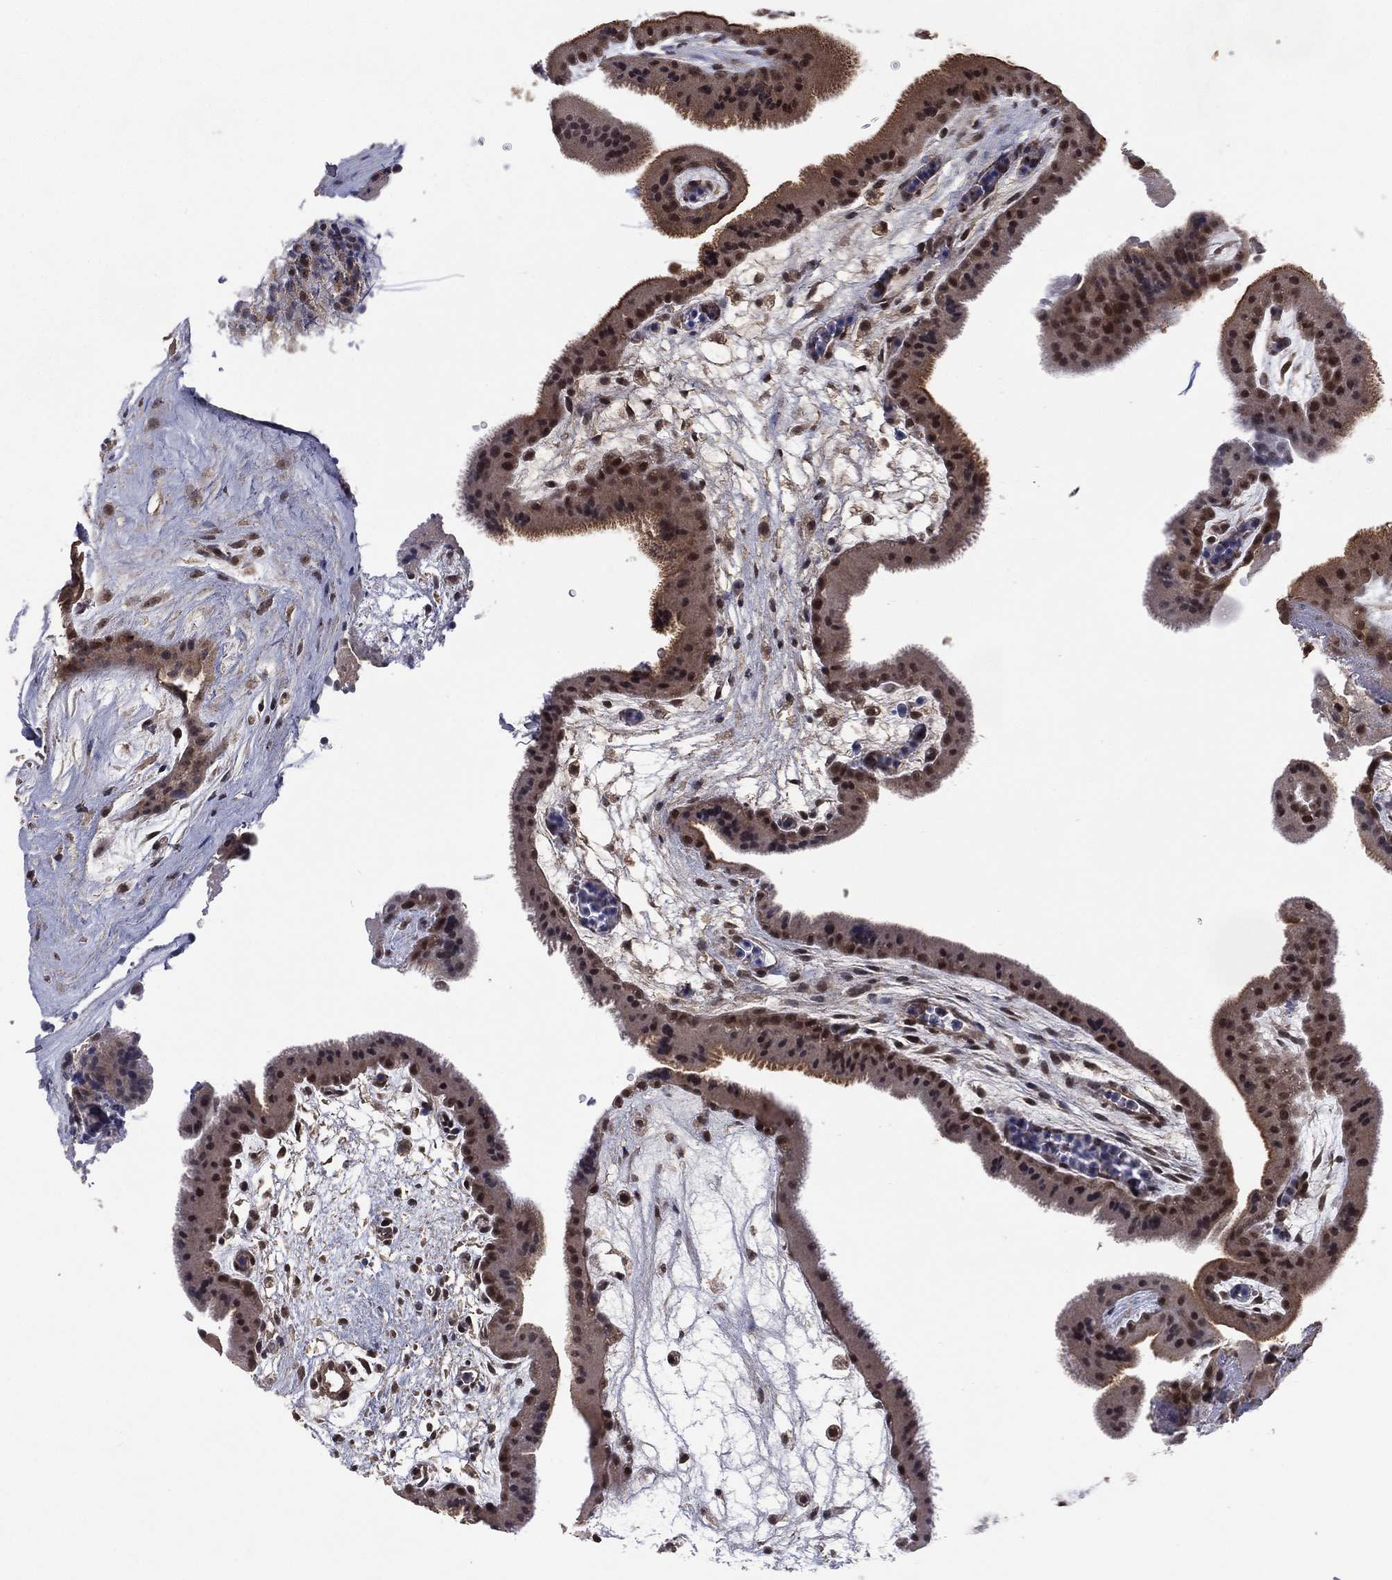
{"staining": {"intensity": "moderate", "quantity": "<25%", "location": "cytoplasmic/membranous"}, "tissue": "placenta", "cell_type": "Trophoblastic cells", "image_type": "normal", "snomed": [{"axis": "morphology", "description": "Normal tissue, NOS"}, {"axis": "topography", "description": "Placenta"}], "caption": "Normal placenta displays moderate cytoplasmic/membranous expression in approximately <25% of trophoblastic cells.", "gene": "NELFCD", "patient": {"sex": "female", "age": 19}}